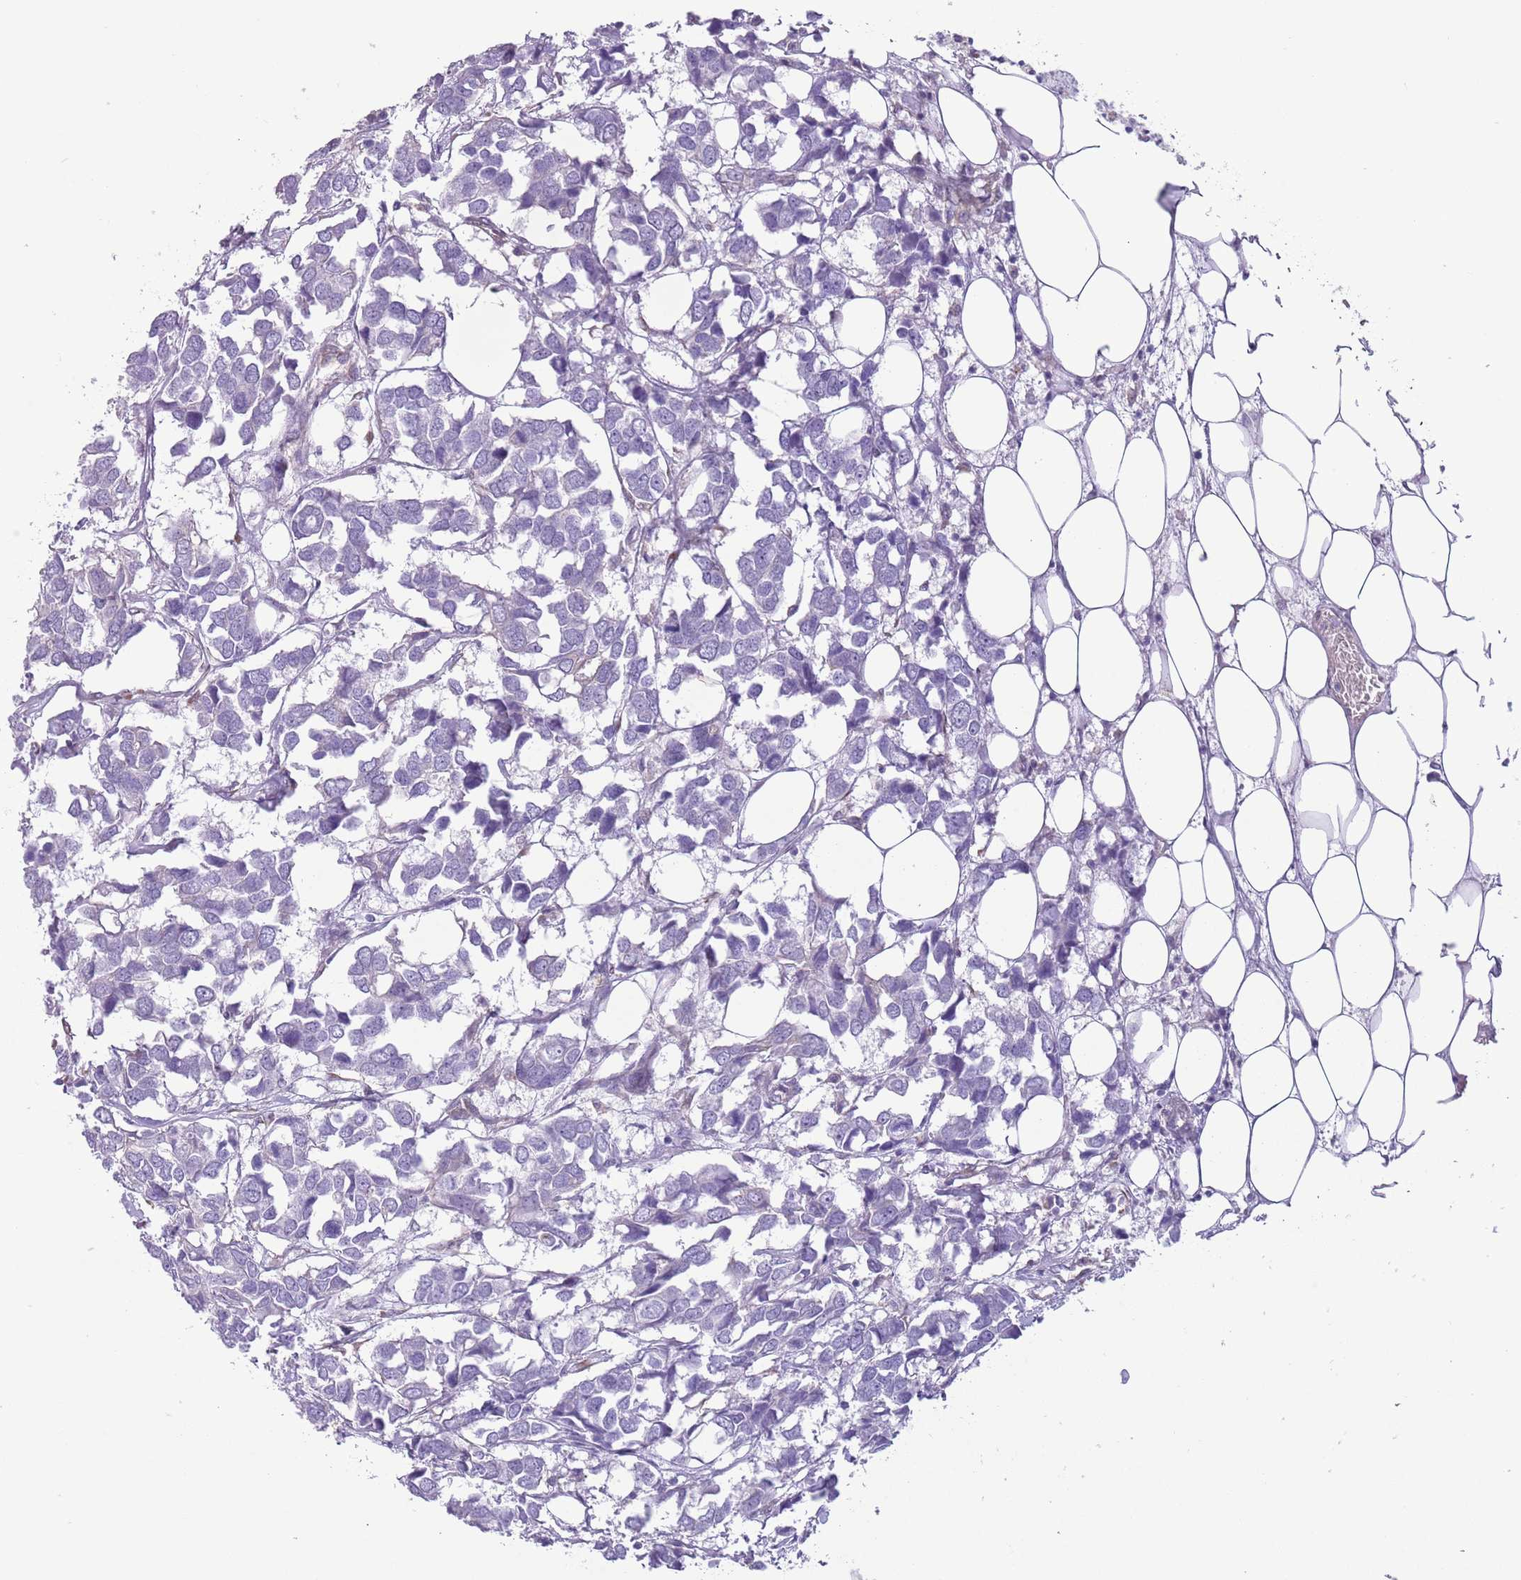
{"staining": {"intensity": "negative", "quantity": "none", "location": "none"}, "tissue": "breast cancer", "cell_type": "Tumor cells", "image_type": "cancer", "snomed": [{"axis": "morphology", "description": "Duct carcinoma"}, {"axis": "topography", "description": "Breast"}], "caption": "IHC image of neoplastic tissue: human intraductal carcinoma (breast) stained with DAB reveals no significant protein expression in tumor cells. (Stains: DAB (3,3'-diaminobenzidine) immunohistochemistry with hematoxylin counter stain, Microscopy: brightfield microscopy at high magnification).", "gene": "RBP3", "patient": {"sex": "female", "age": 83}}